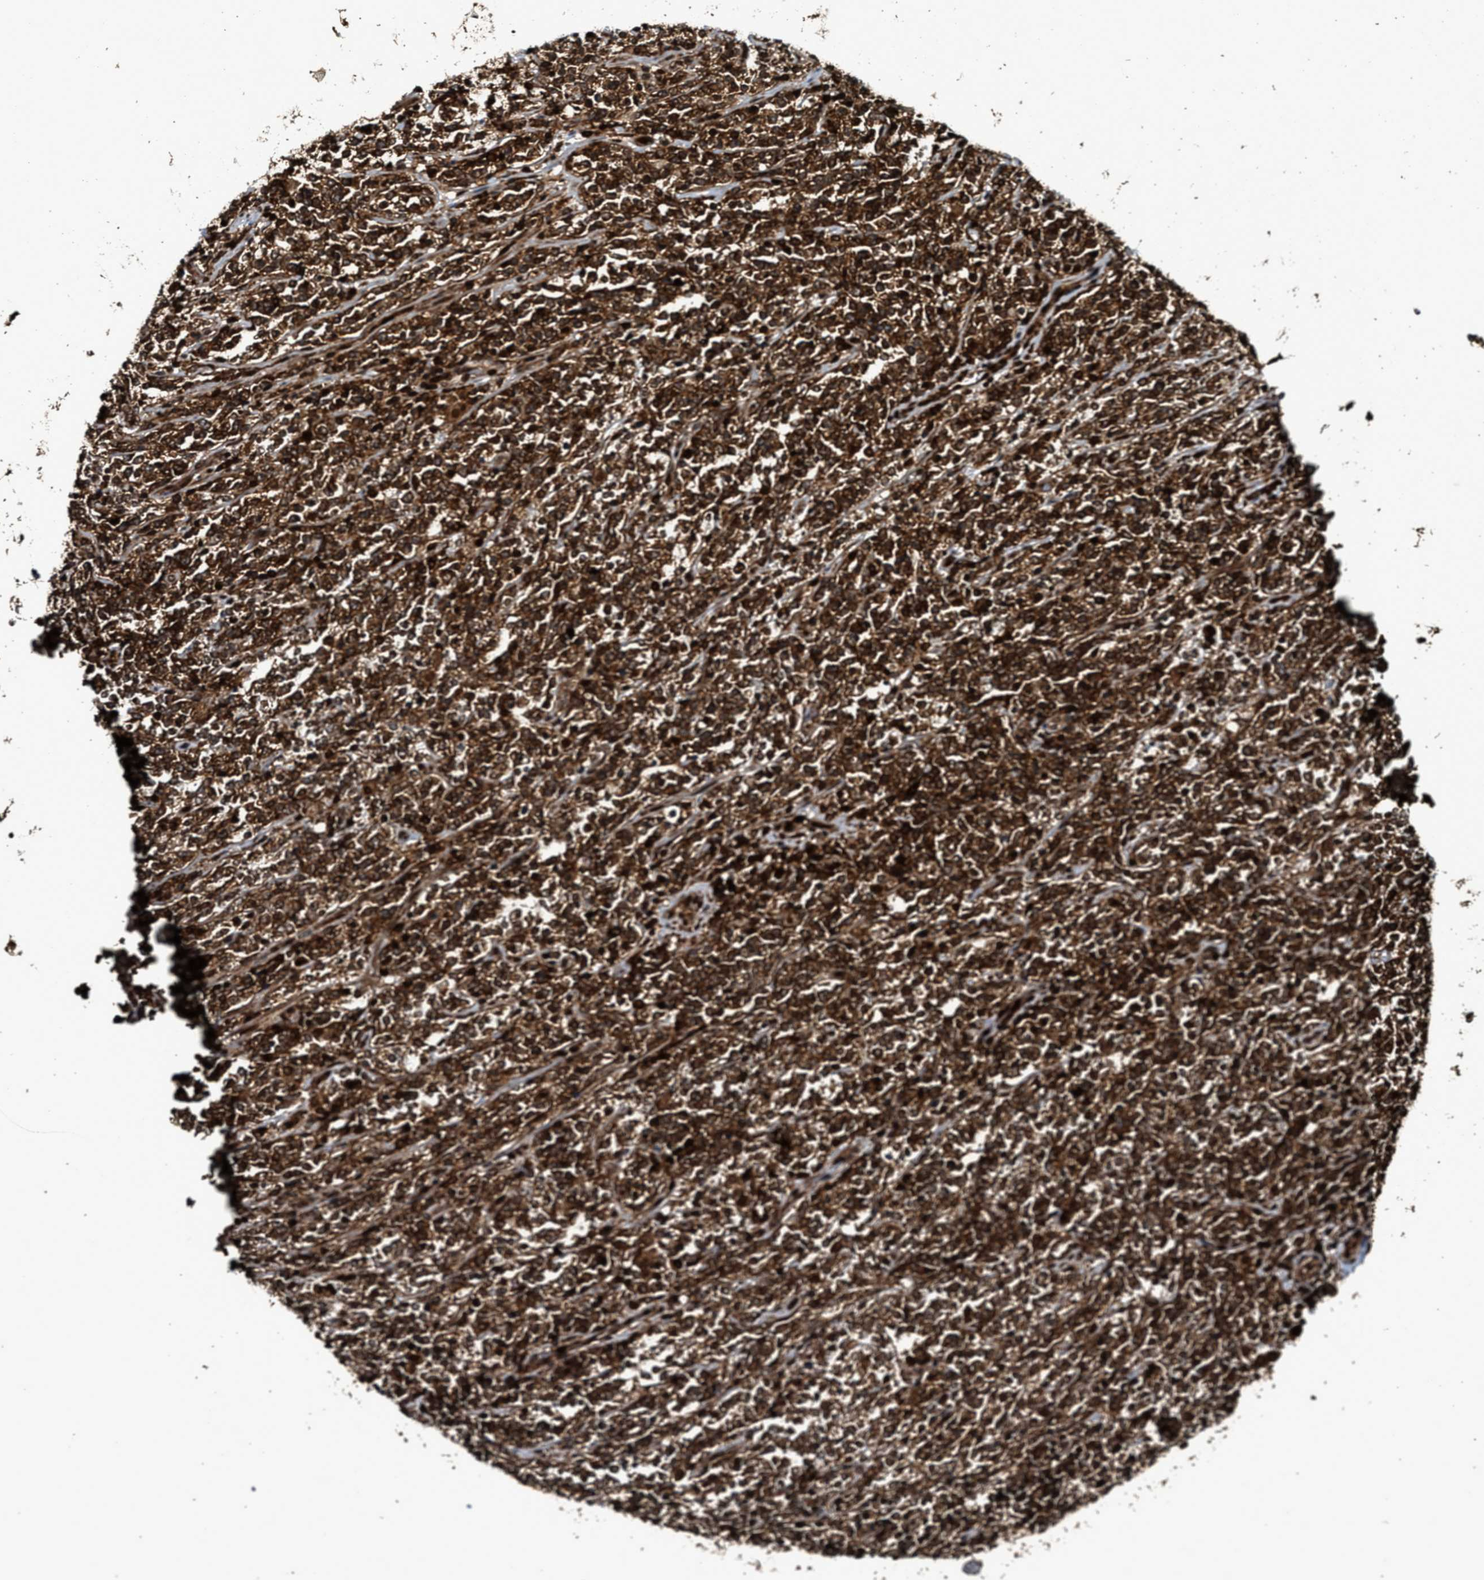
{"staining": {"intensity": "strong", "quantity": ">75%", "location": "cytoplasmic/membranous,nuclear"}, "tissue": "lymphoma", "cell_type": "Tumor cells", "image_type": "cancer", "snomed": [{"axis": "morphology", "description": "Malignant lymphoma, non-Hodgkin's type, High grade"}, {"axis": "topography", "description": "Soft tissue"}], "caption": "Immunohistochemical staining of human lymphoma reveals high levels of strong cytoplasmic/membranous and nuclear positivity in approximately >75% of tumor cells. (DAB = brown stain, brightfield microscopy at high magnification).", "gene": "MDM2", "patient": {"sex": "male", "age": 18}}